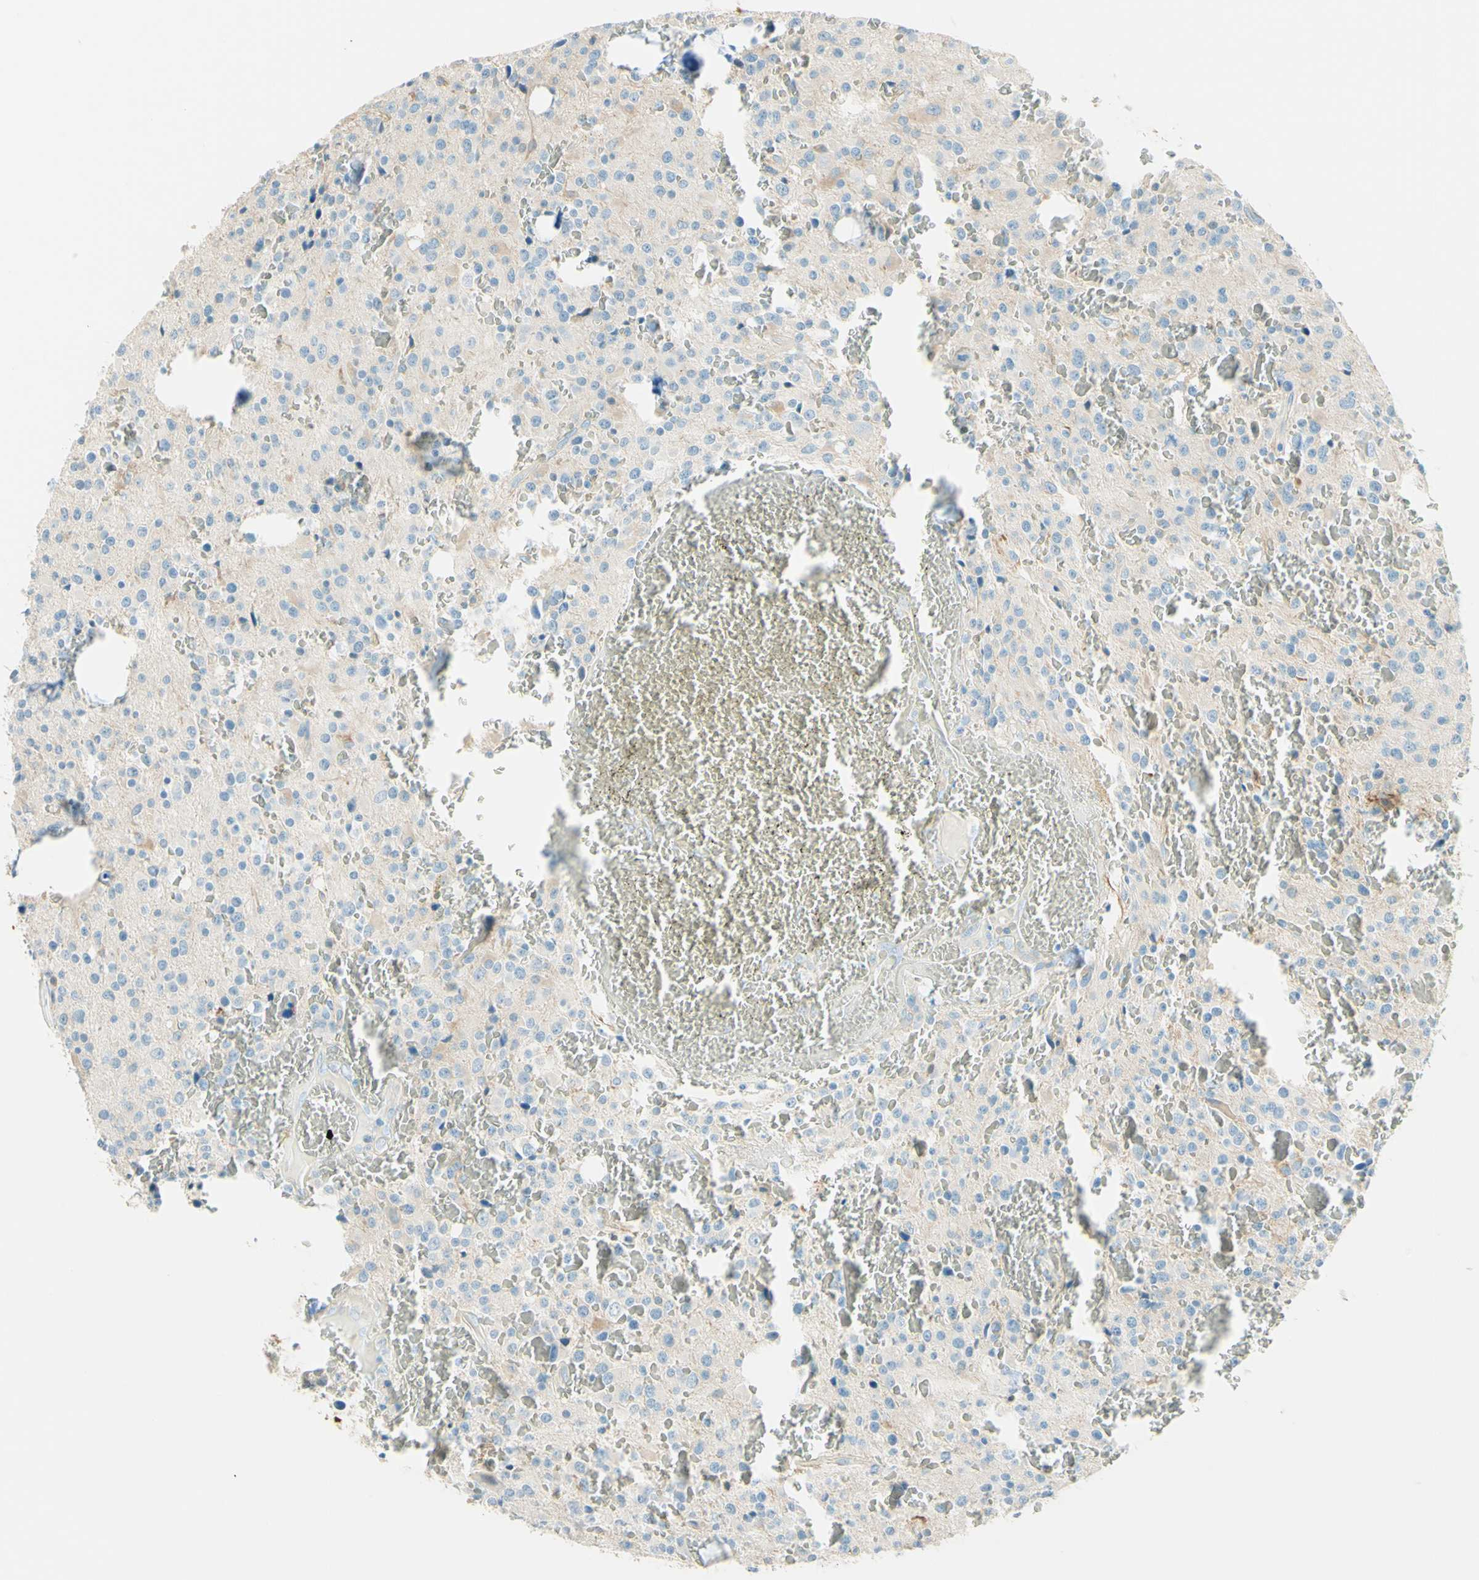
{"staining": {"intensity": "negative", "quantity": "none", "location": "none"}, "tissue": "glioma", "cell_type": "Tumor cells", "image_type": "cancer", "snomed": [{"axis": "morphology", "description": "Glioma, malignant, Low grade"}, {"axis": "topography", "description": "Brain"}], "caption": "Micrograph shows no protein staining in tumor cells of glioma tissue.", "gene": "NCBP2L", "patient": {"sex": "male", "age": 58}}